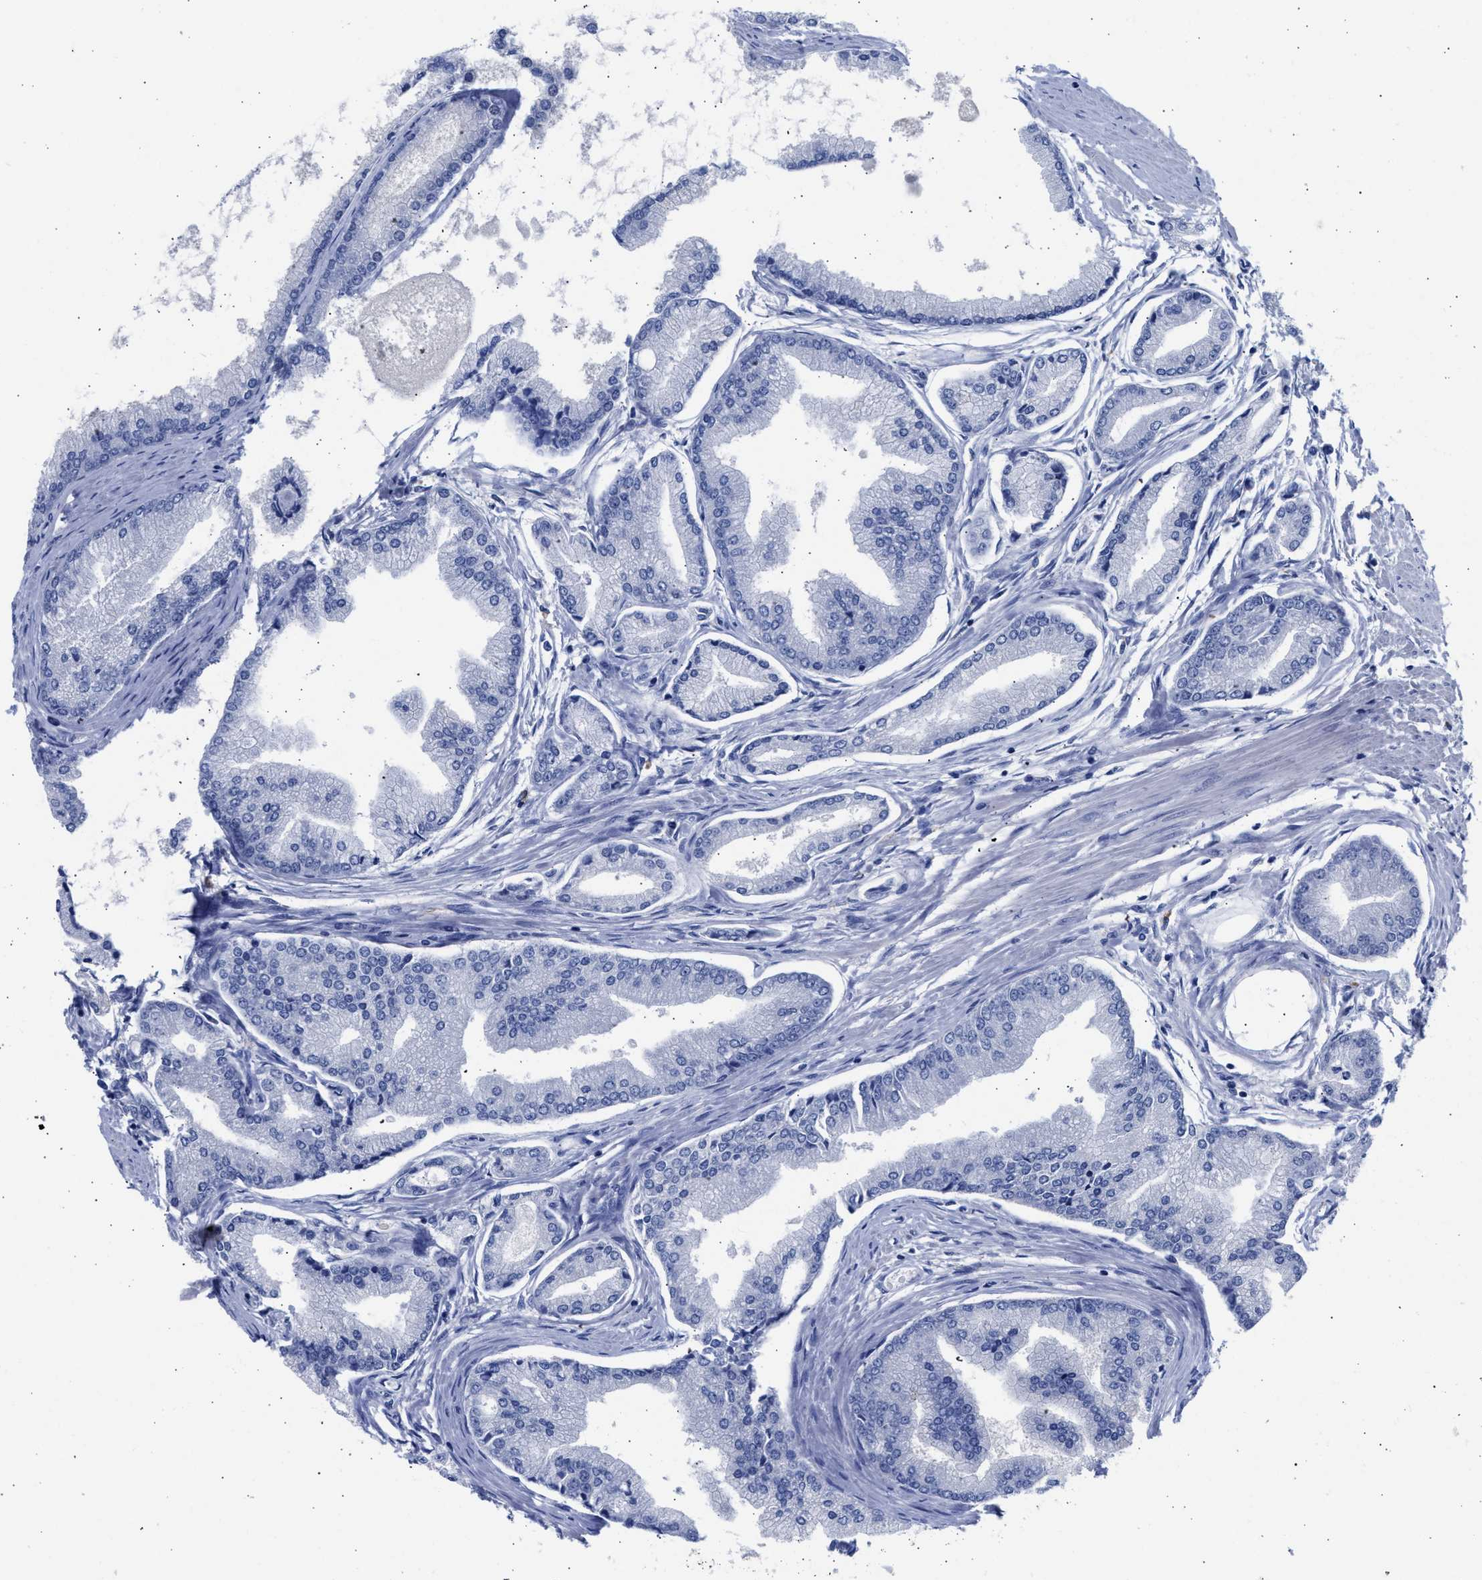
{"staining": {"intensity": "negative", "quantity": "none", "location": "none"}, "tissue": "prostate cancer", "cell_type": "Tumor cells", "image_type": "cancer", "snomed": [{"axis": "morphology", "description": "Adenocarcinoma, High grade"}, {"axis": "topography", "description": "Prostate"}], "caption": "A high-resolution photomicrograph shows immunohistochemistry staining of high-grade adenocarcinoma (prostate), which demonstrates no significant positivity in tumor cells.", "gene": "RSPH1", "patient": {"sex": "male", "age": 61}}